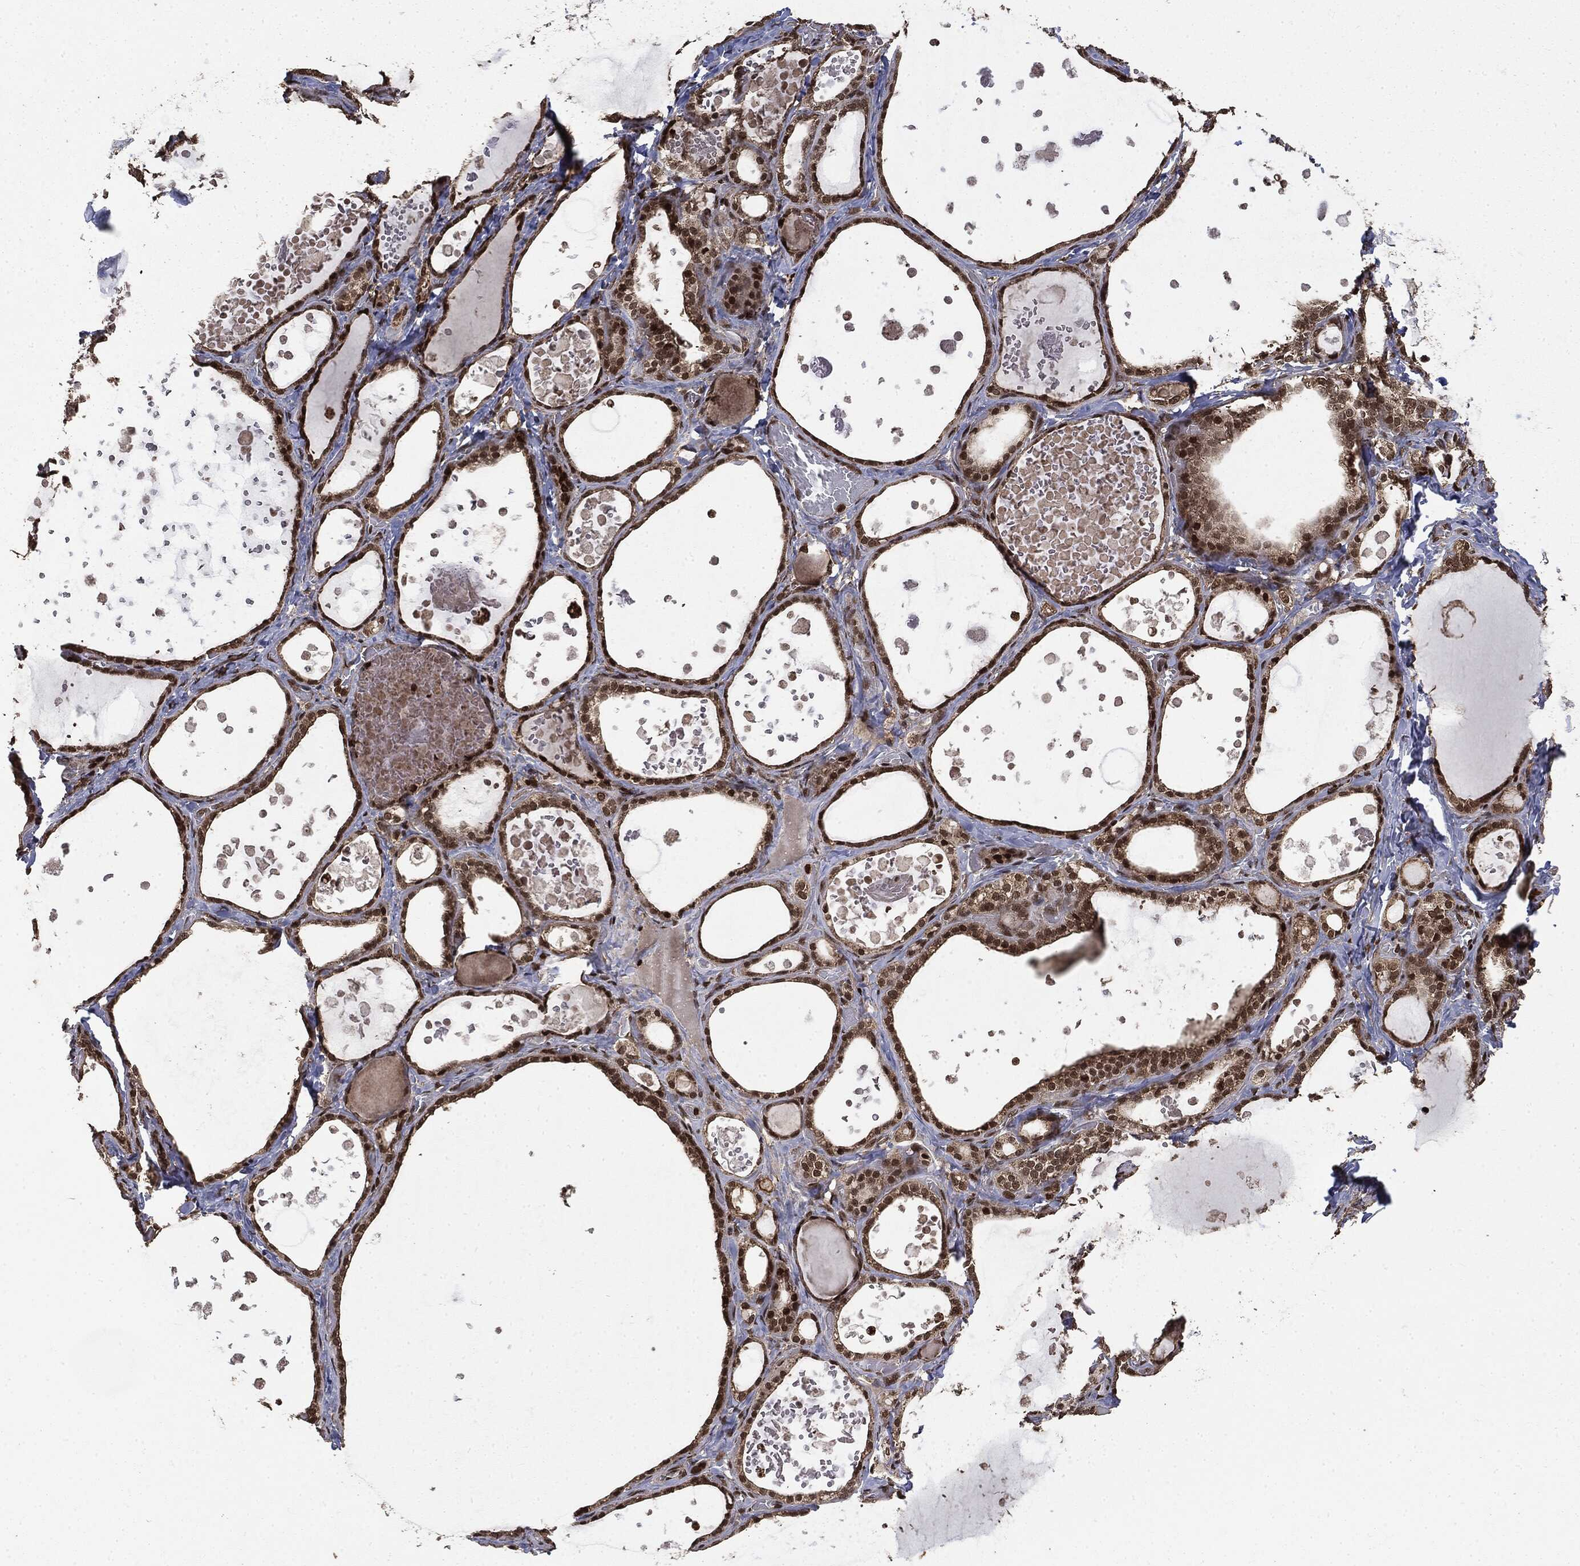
{"staining": {"intensity": "strong", "quantity": ">75%", "location": "nuclear"}, "tissue": "thyroid gland", "cell_type": "Glandular cells", "image_type": "normal", "snomed": [{"axis": "morphology", "description": "Normal tissue, NOS"}, {"axis": "topography", "description": "Thyroid gland"}], "caption": "Immunohistochemical staining of normal human thyroid gland shows strong nuclear protein positivity in approximately >75% of glandular cells. (Brightfield microscopy of DAB IHC at high magnification).", "gene": "CTDP1", "patient": {"sex": "female", "age": 56}}